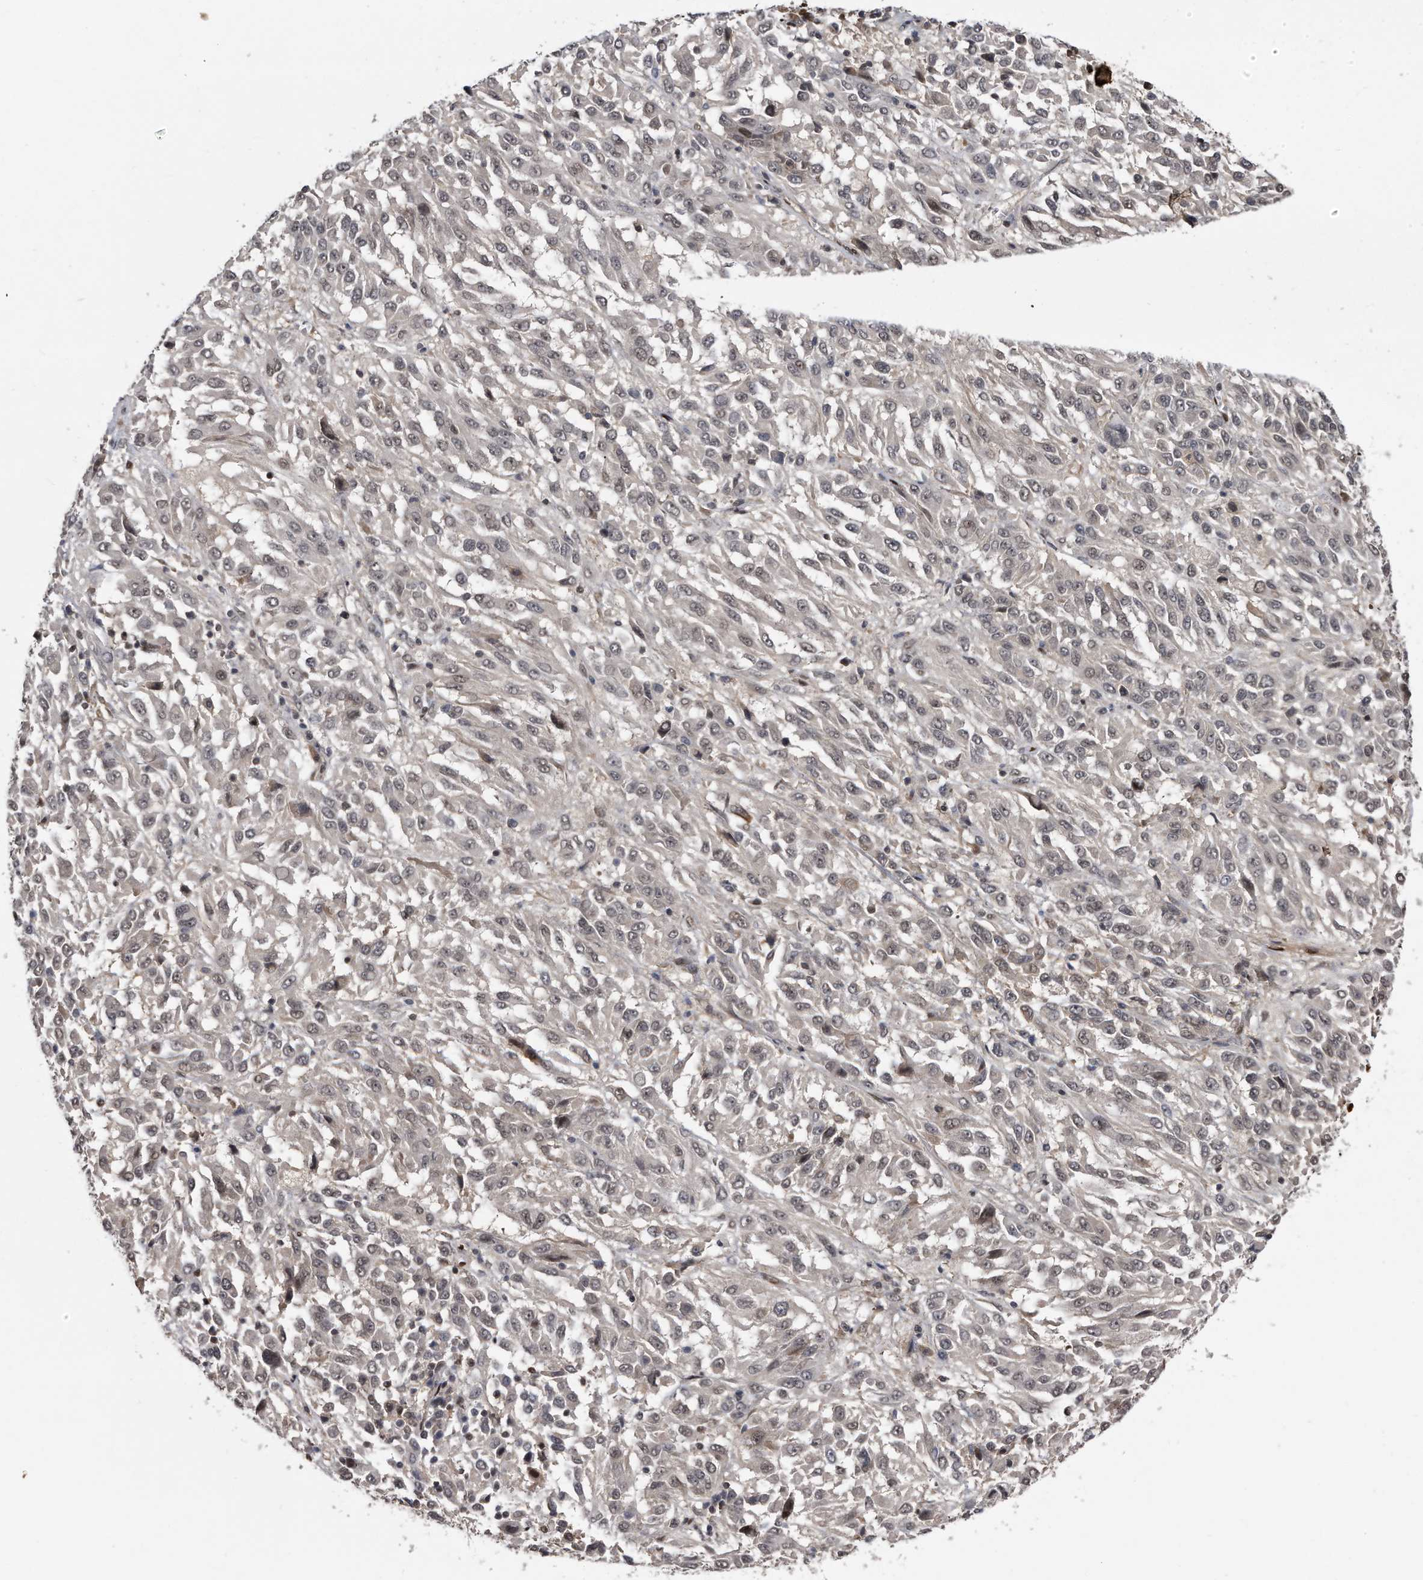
{"staining": {"intensity": "weak", "quantity": "<25%", "location": "nuclear"}, "tissue": "melanoma", "cell_type": "Tumor cells", "image_type": "cancer", "snomed": [{"axis": "morphology", "description": "Malignant melanoma, Metastatic site"}, {"axis": "topography", "description": "Lung"}], "caption": "Immunohistochemical staining of malignant melanoma (metastatic site) demonstrates no significant positivity in tumor cells. (Stains: DAB immunohistochemistry (IHC) with hematoxylin counter stain, Microscopy: brightfield microscopy at high magnification).", "gene": "RAD23B", "patient": {"sex": "male", "age": 64}}